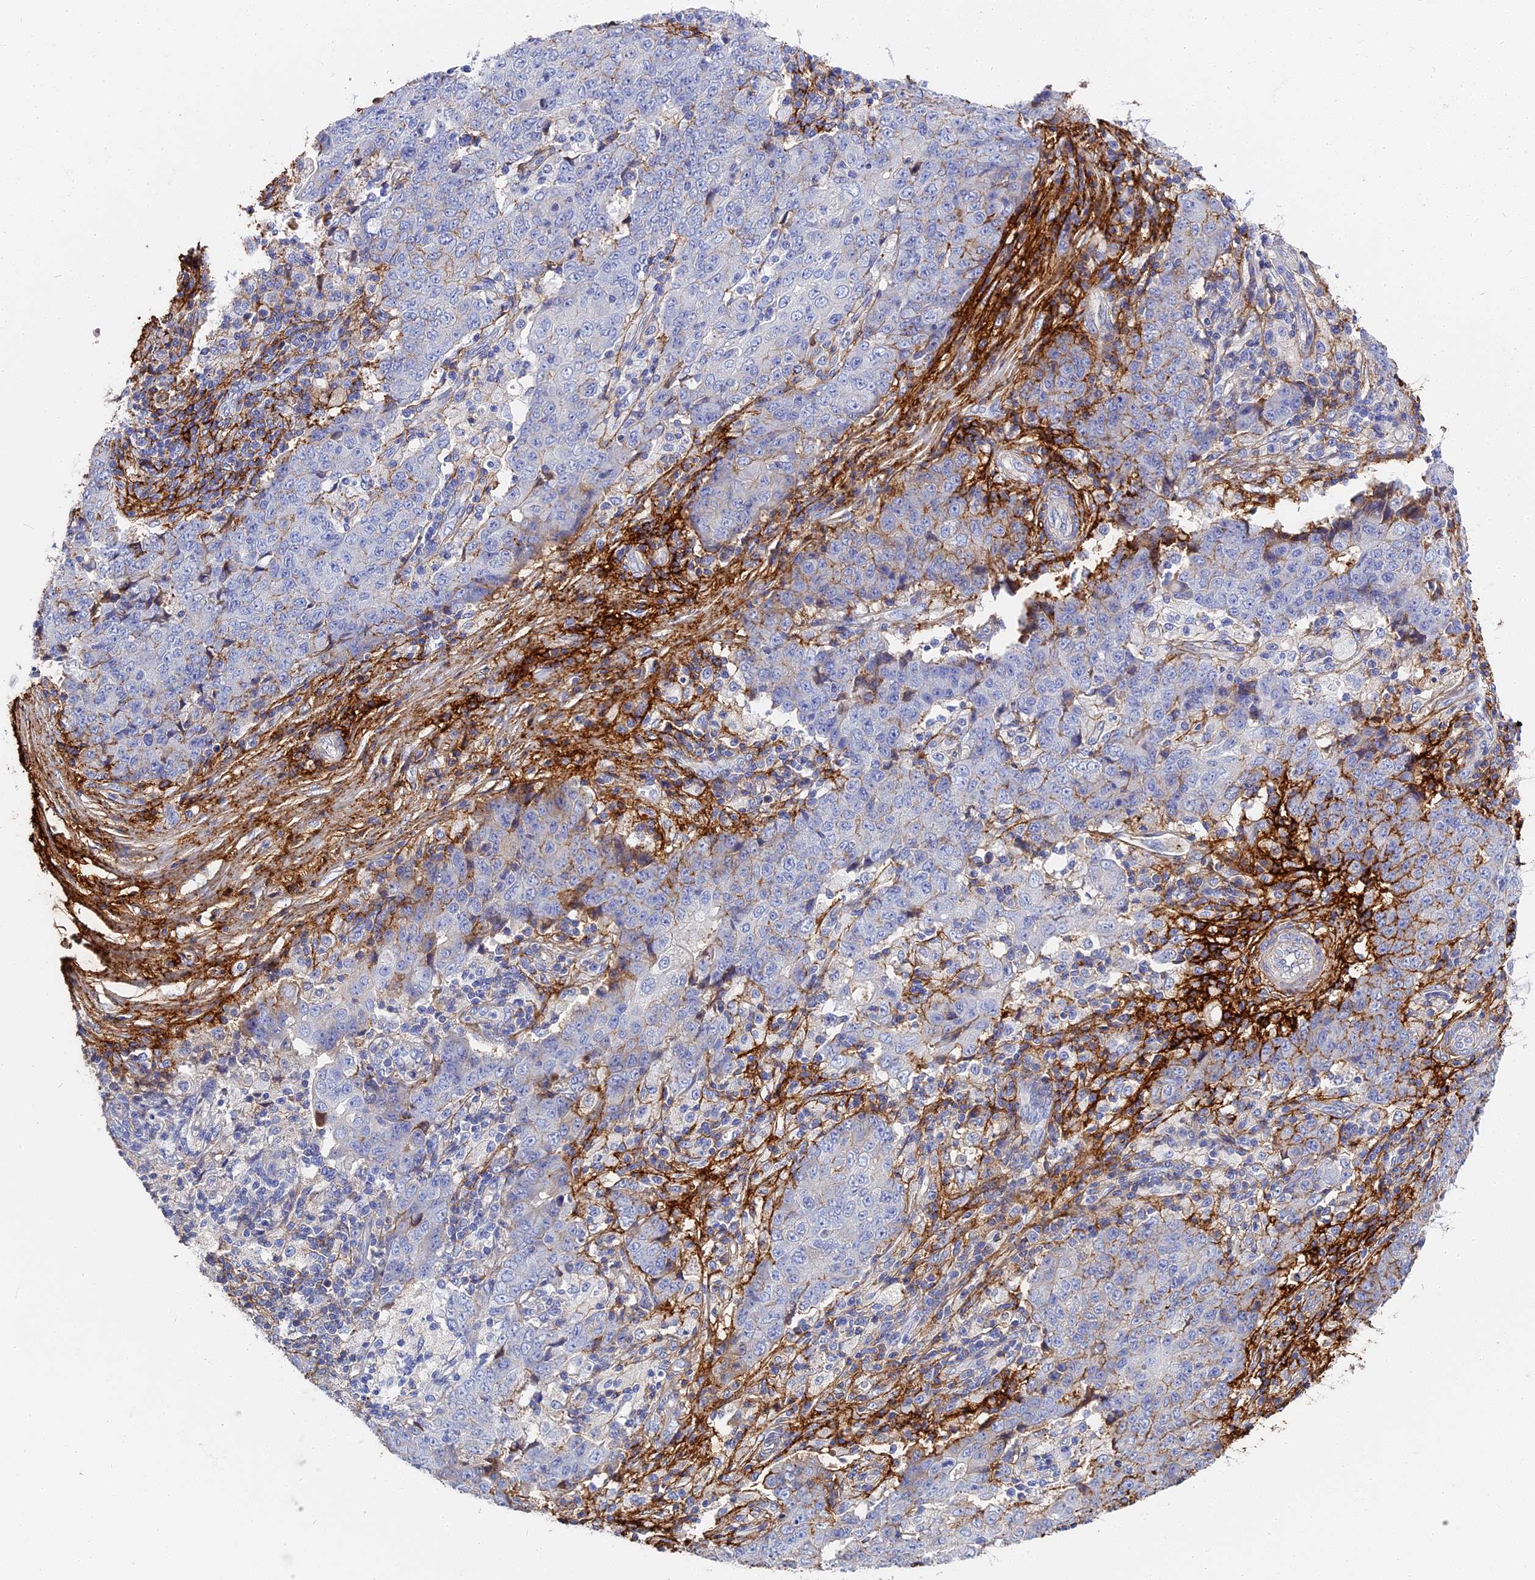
{"staining": {"intensity": "moderate", "quantity": "<25%", "location": "cytoplasmic/membranous"}, "tissue": "ovarian cancer", "cell_type": "Tumor cells", "image_type": "cancer", "snomed": [{"axis": "morphology", "description": "Carcinoma, endometroid"}, {"axis": "topography", "description": "Ovary"}], "caption": "The immunohistochemical stain highlights moderate cytoplasmic/membranous expression in tumor cells of ovarian cancer (endometroid carcinoma) tissue.", "gene": "ITIH1", "patient": {"sex": "female", "age": 42}}